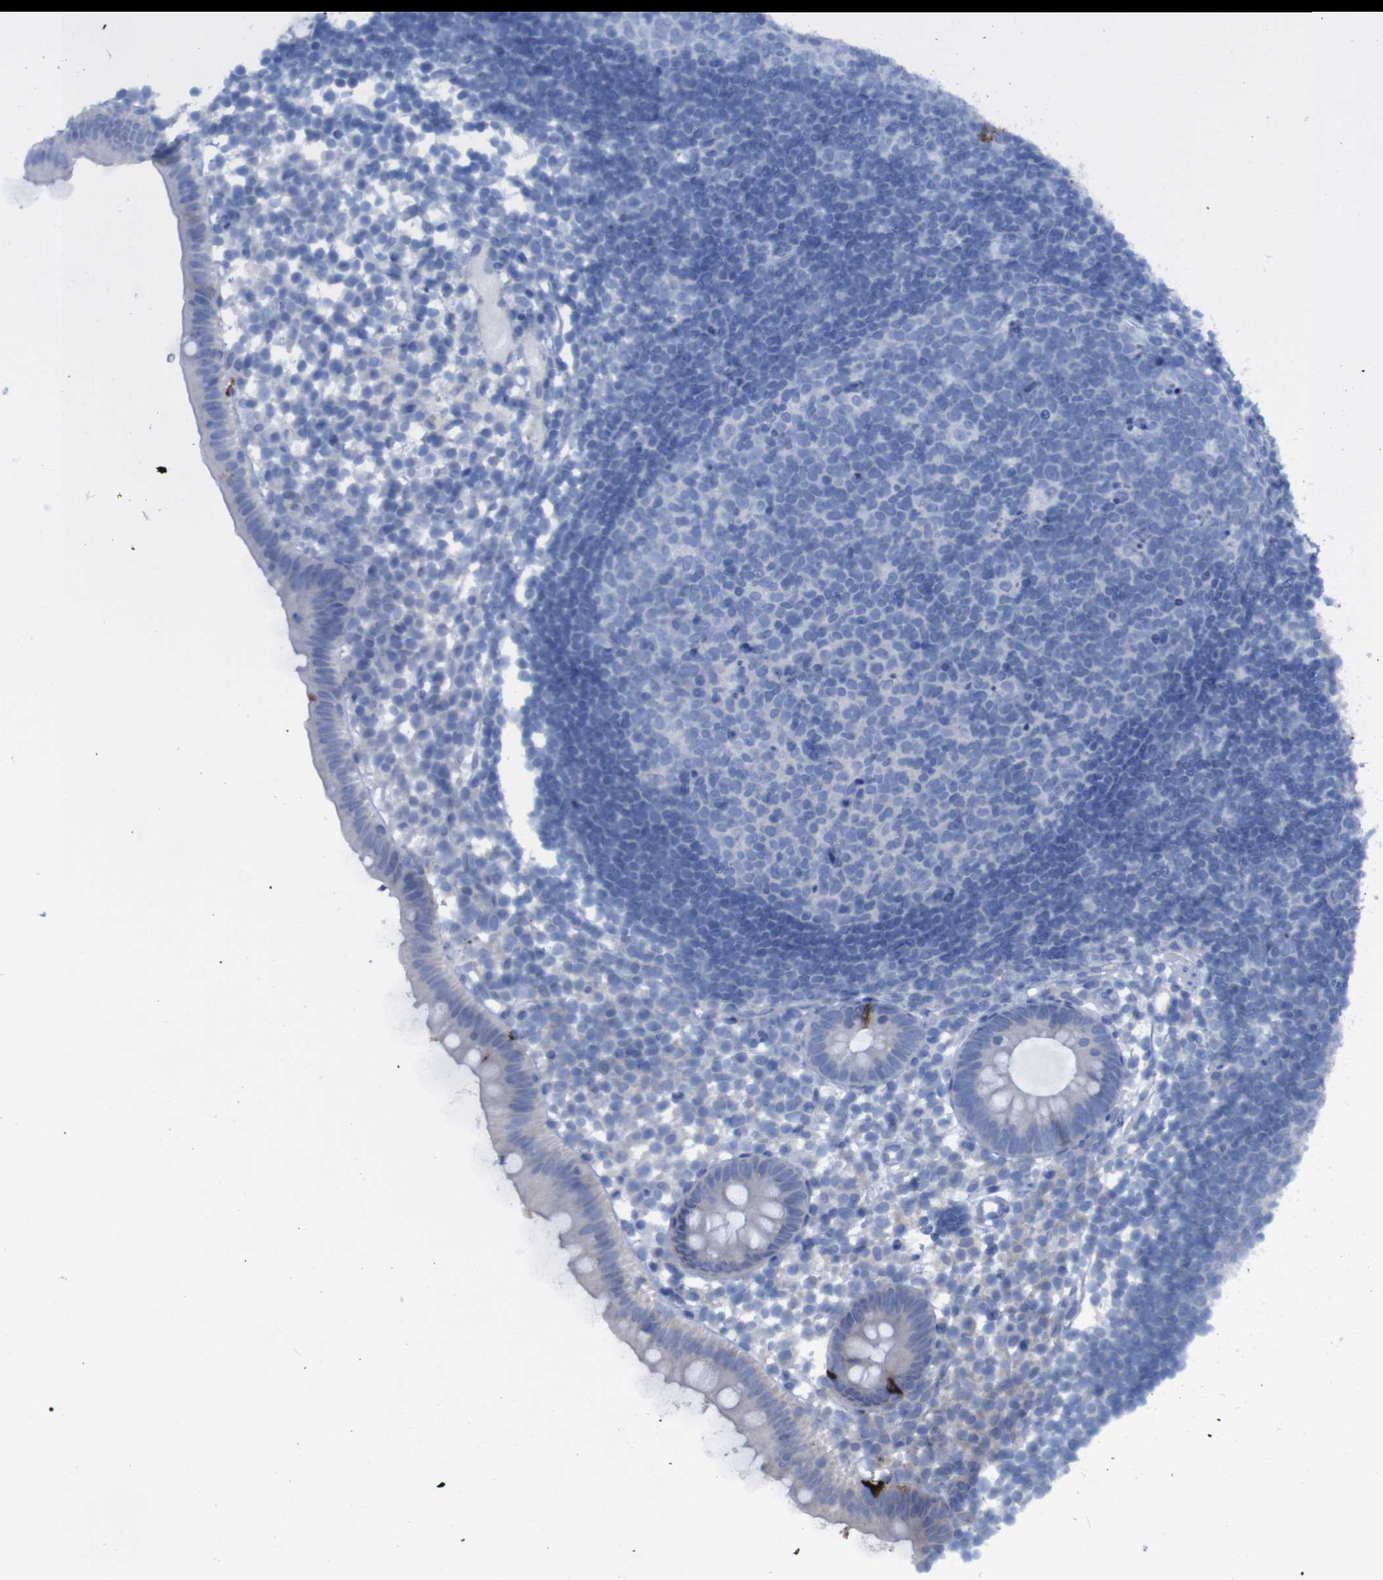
{"staining": {"intensity": "negative", "quantity": "none", "location": "none"}, "tissue": "appendix", "cell_type": "Glandular cells", "image_type": "normal", "snomed": [{"axis": "morphology", "description": "Normal tissue, NOS"}, {"axis": "topography", "description": "Appendix"}], "caption": "High power microscopy image of an immunohistochemistry (IHC) histopathology image of unremarkable appendix, revealing no significant positivity in glandular cells.", "gene": "CLDN18", "patient": {"sex": "female", "age": 20}}